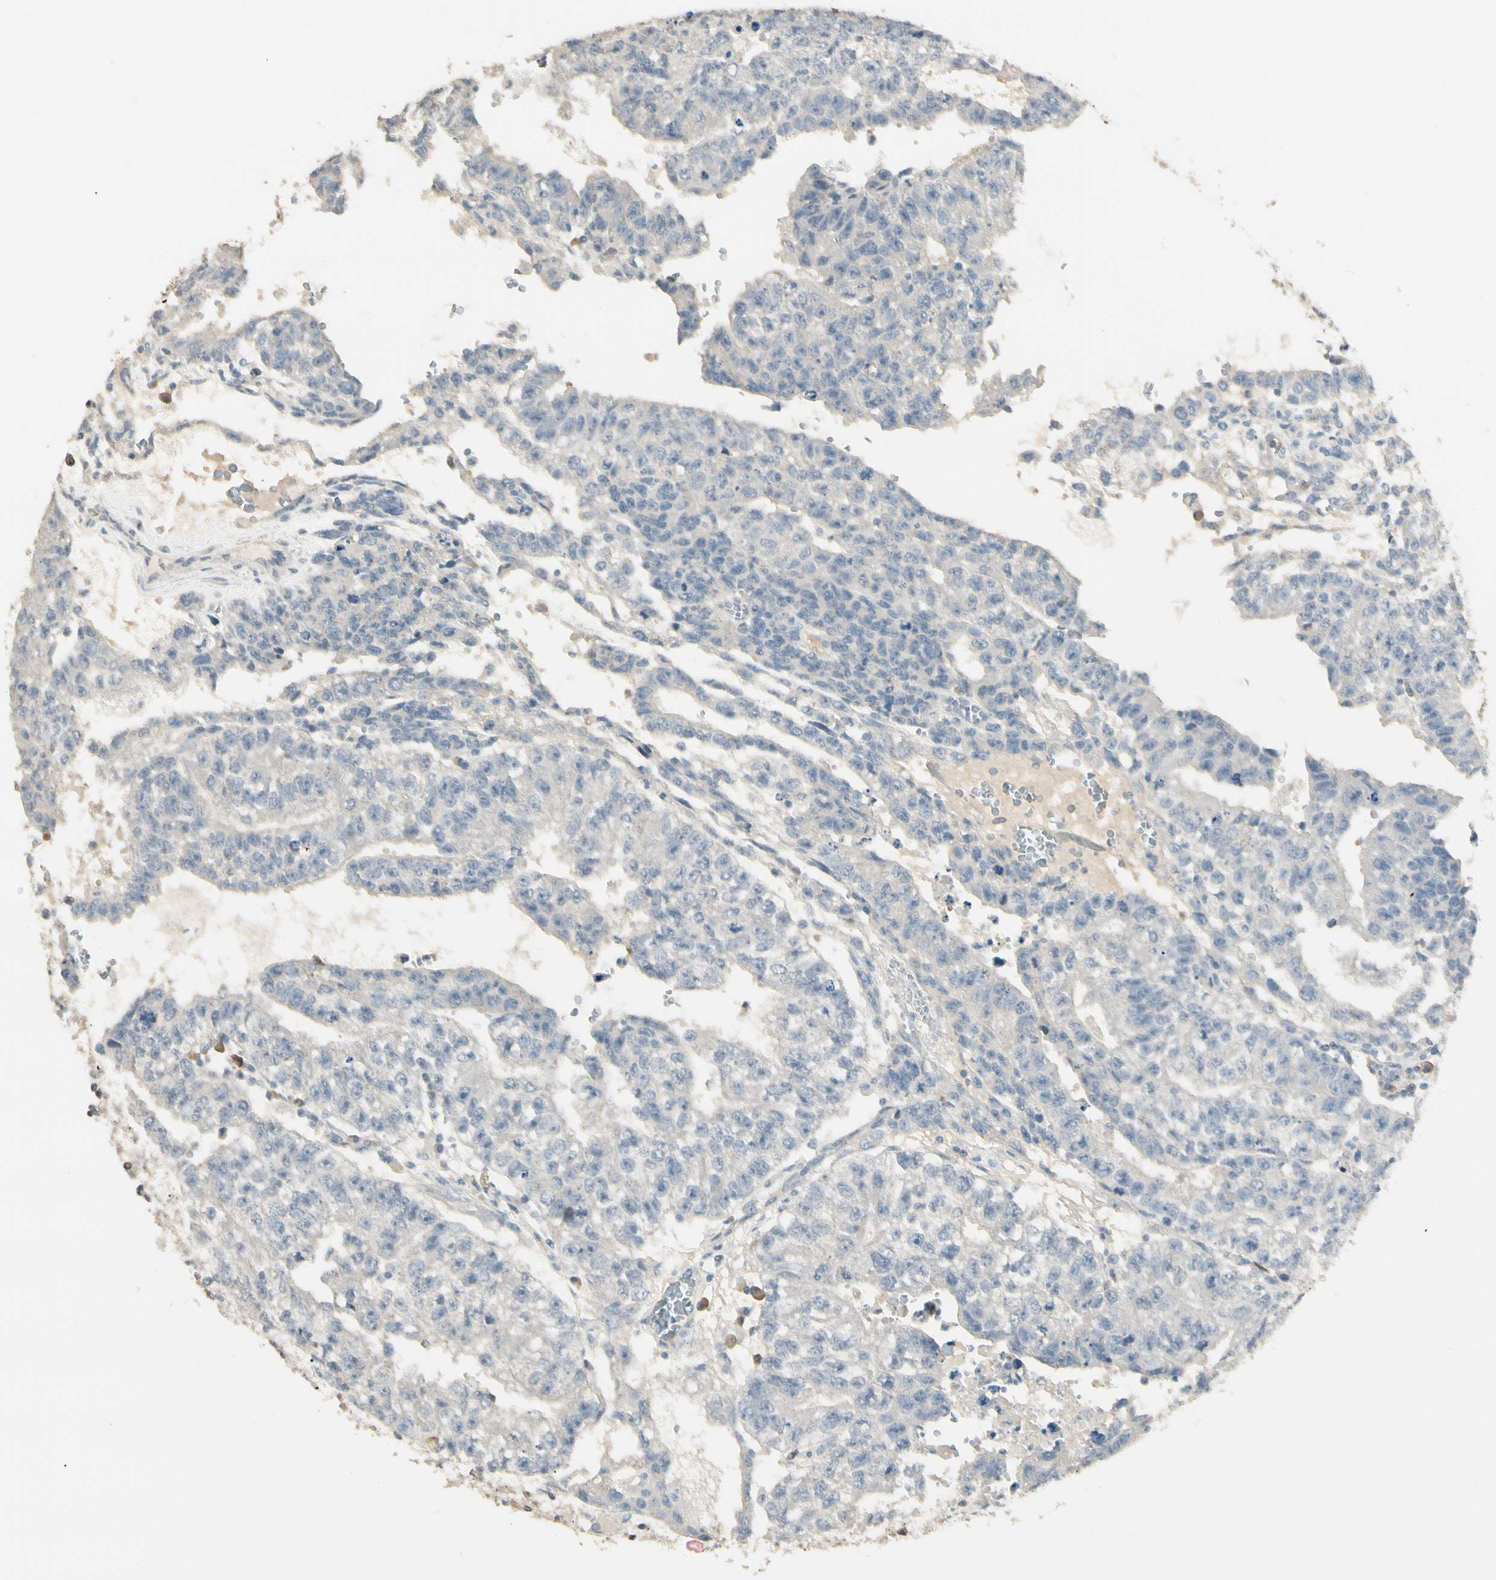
{"staining": {"intensity": "negative", "quantity": "none", "location": "none"}, "tissue": "testis cancer", "cell_type": "Tumor cells", "image_type": "cancer", "snomed": [{"axis": "morphology", "description": "Seminoma, NOS"}, {"axis": "morphology", "description": "Carcinoma, Embryonal, NOS"}, {"axis": "topography", "description": "Testis"}], "caption": "Tumor cells are negative for brown protein staining in testis embryonal carcinoma.", "gene": "GNE", "patient": {"sex": "male", "age": 52}}